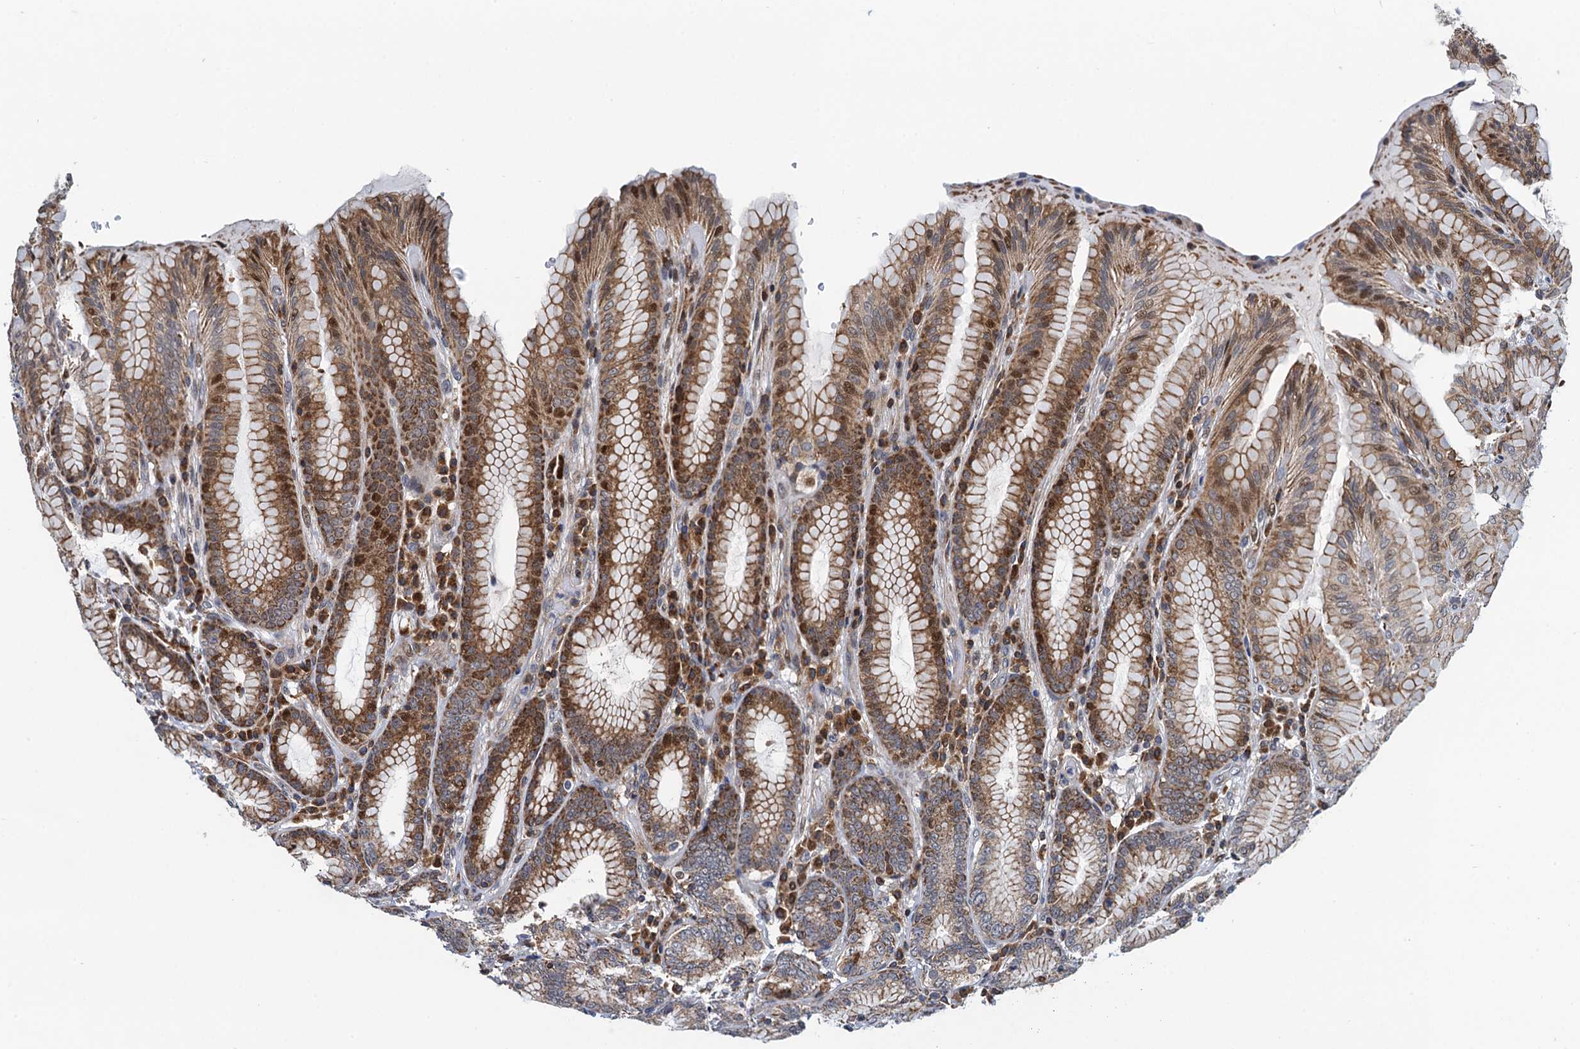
{"staining": {"intensity": "moderate", "quantity": ">75%", "location": "cytoplasmic/membranous,nuclear"}, "tissue": "stomach", "cell_type": "Glandular cells", "image_type": "normal", "snomed": [{"axis": "morphology", "description": "Normal tissue, NOS"}, {"axis": "topography", "description": "Stomach, upper"}, {"axis": "topography", "description": "Stomach, lower"}], "caption": "A high-resolution photomicrograph shows immunohistochemistry staining of normal stomach, which demonstrates moderate cytoplasmic/membranous,nuclear positivity in approximately >75% of glandular cells.", "gene": "CCDC102A", "patient": {"sex": "female", "age": 76}}